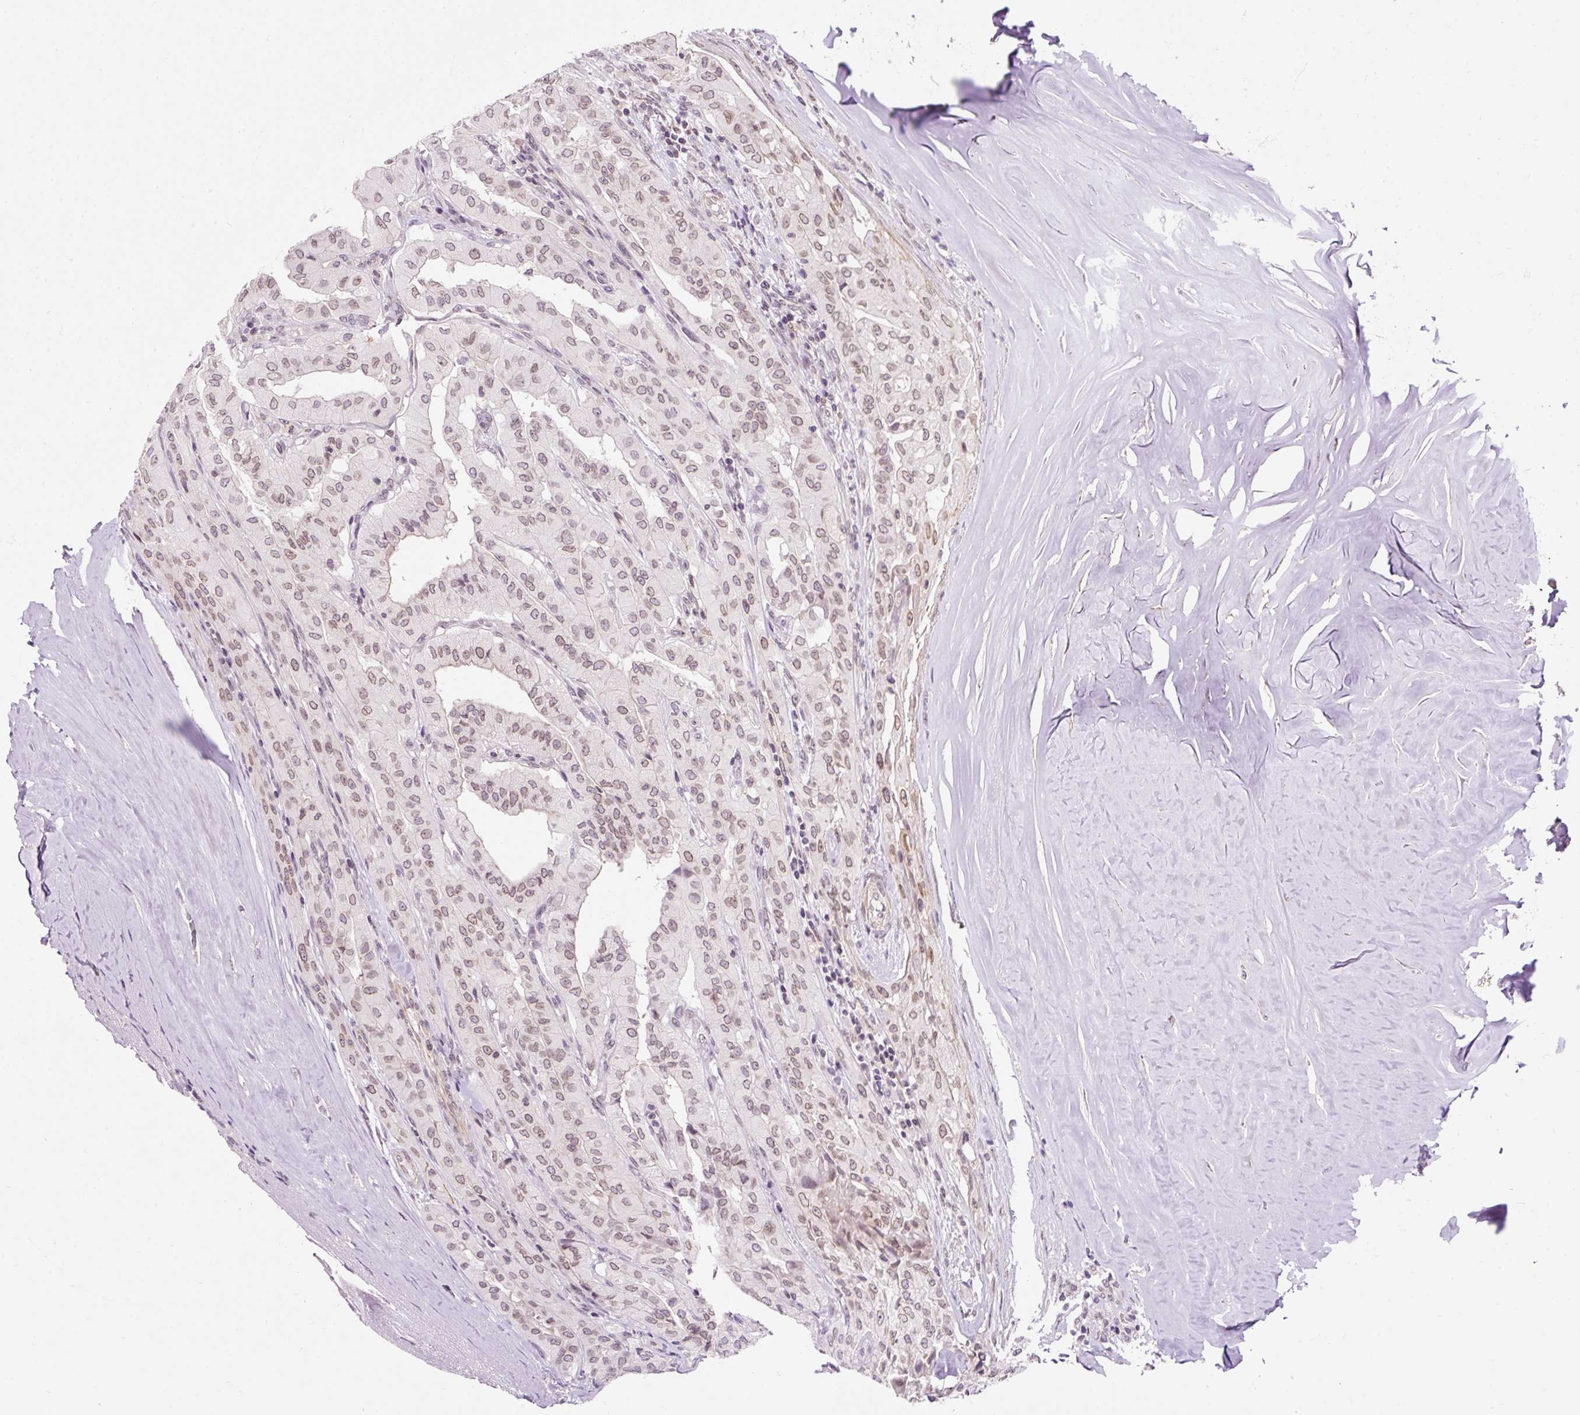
{"staining": {"intensity": "weak", "quantity": ">75%", "location": "cytoplasmic/membranous,nuclear"}, "tissue": "thyroid cancer", "cell_type": "Tumor cells", "image_type": "cancer", "snomed": [{"axis": "morphology", "description": "Papillary adenocarcinoma, NOS"}, {"axis": "topography", "description": "Thyroid gland"}], "caption": "Immunohistochemistry (IHC) staining of thyroid cancer, which exhibits low levels of weak cytoplasmic/membranous and nuclear positivity in about >75% of tumor cells indicating weak cytoplasmic/membranous and nuclear protein positivity. The staining was performed using DAB (3,3'-diaminobenzidine) (brown) for protein detection and nuclei were counterstained in hematoxylin (blue).", "gene": "ZNF610", "patient": {"sex": "female", "age": 59}}